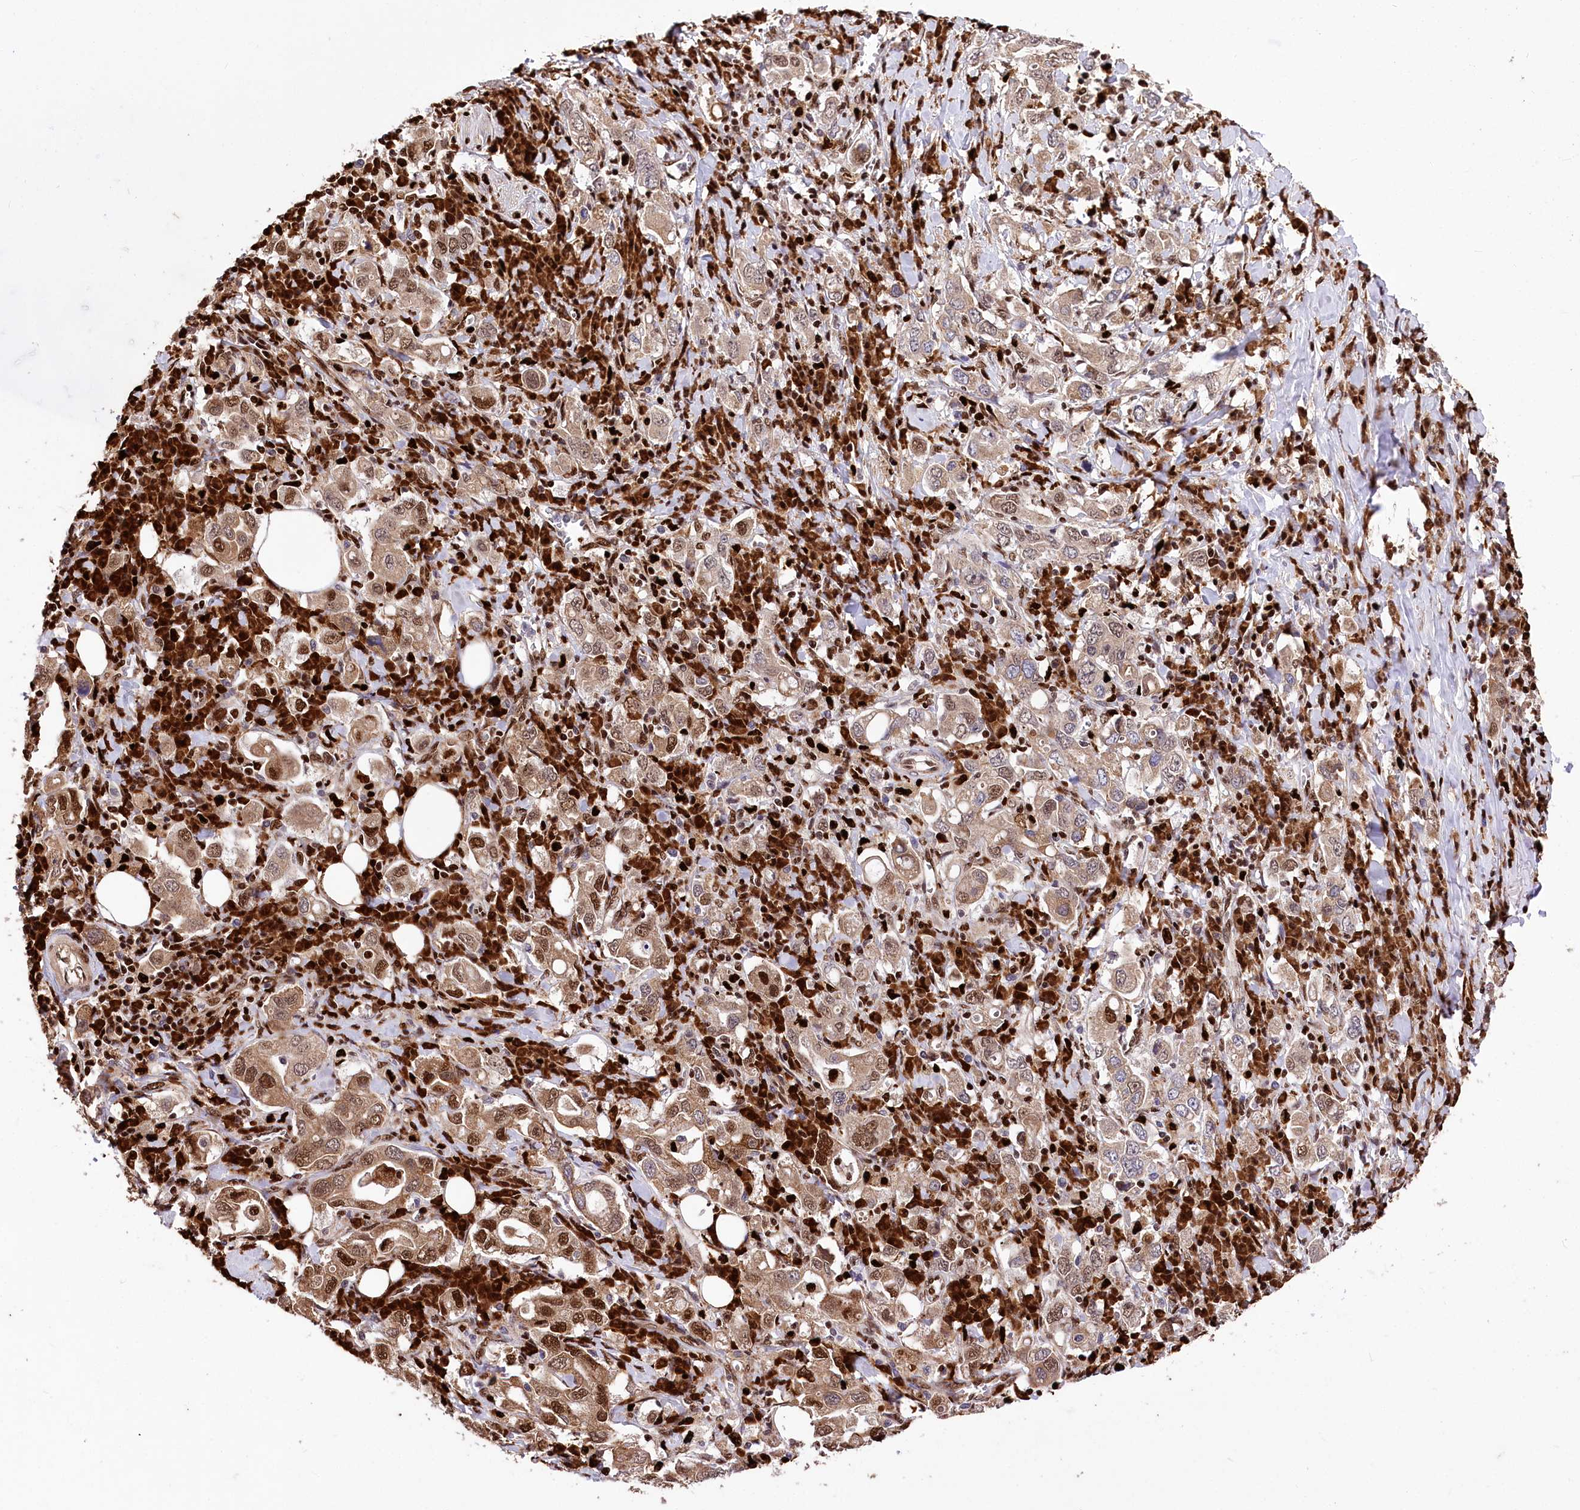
{"staining": {"intensity": "moderate", "quantity": ">75%", "location": "cytoplasmic/membranous,nuclear"}, "tissue": "stomach cancer", "cell_type": "Tumor cells", "image_type": "cancer", "snomed": [{"axis": "morphology", "description": "Adenocarcinoma, NOS"}, {"axis": "topography", "description": "Stomach, upper"}], "caption": "IHC histopathology image of stomach cancer stained for a protein (brown), which shows medium levels of moderate cytoplasmic/membranous and nuclear staining in about >75% of tumor cells.", "gene": "FIGN", "patient": {"sex": "male", "age": 62}}